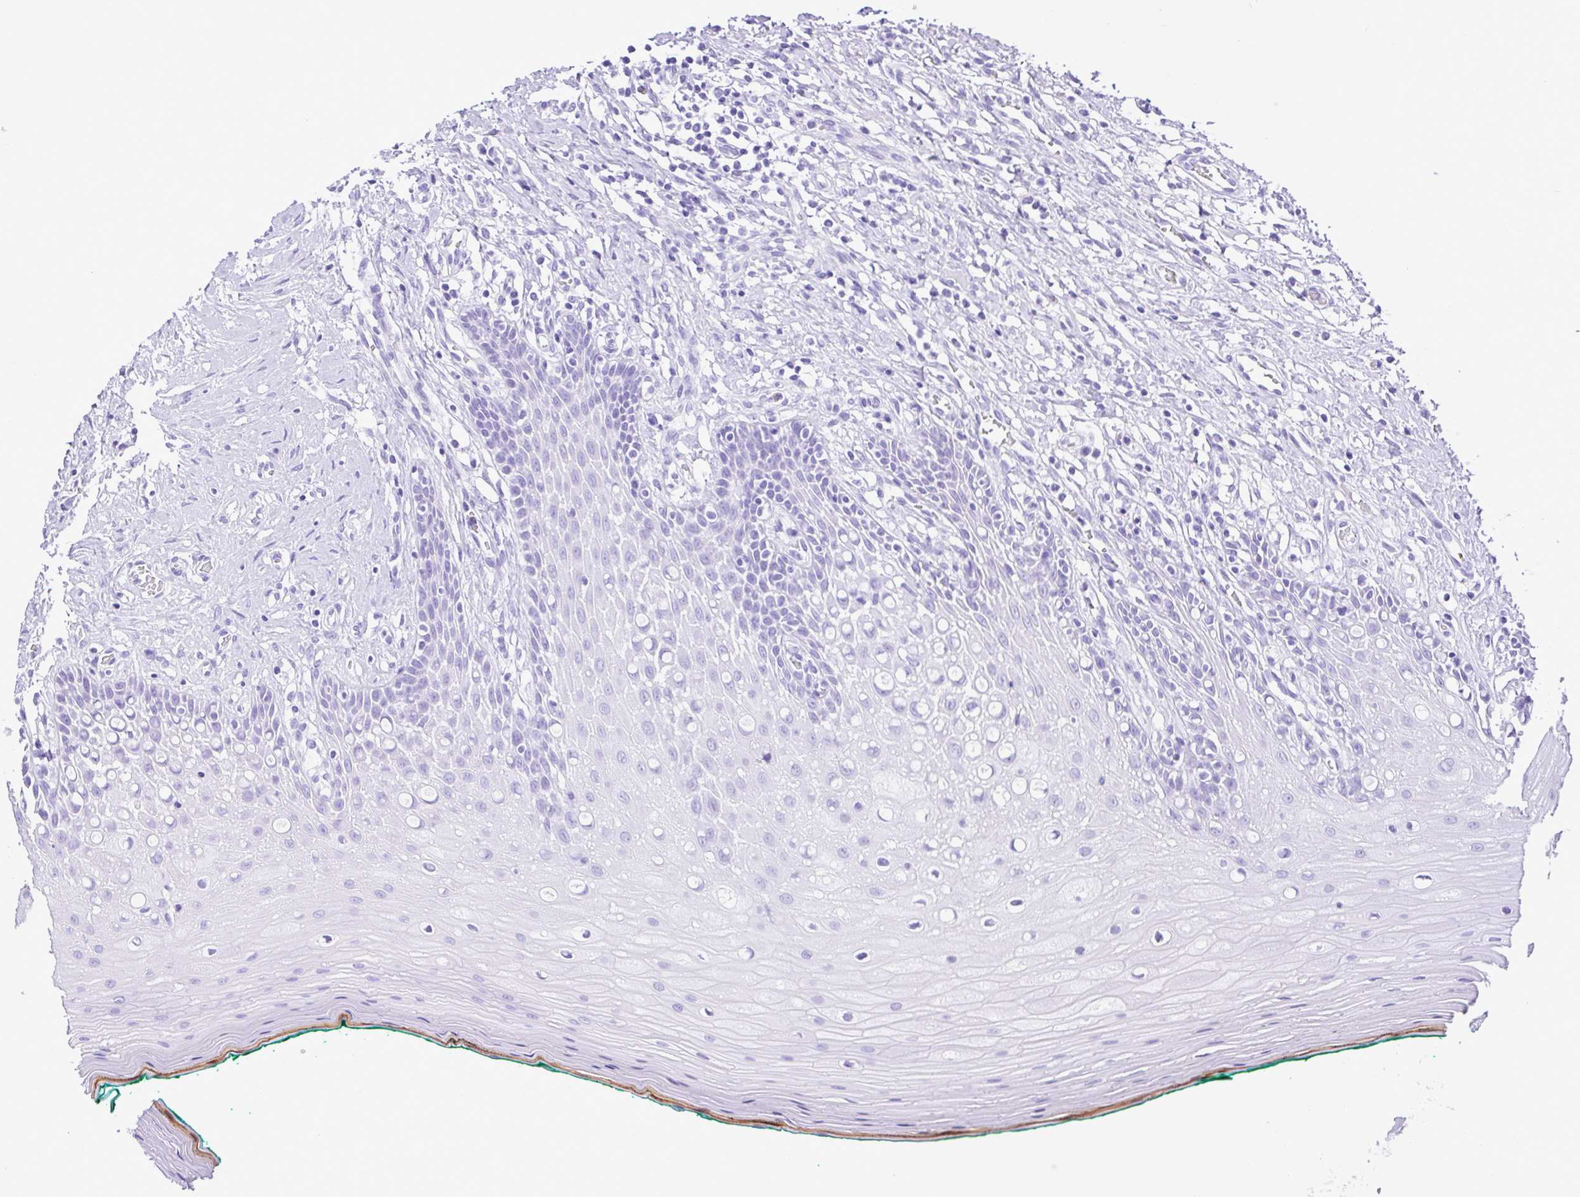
{"staining": {"intensity": "negative", "quantity": "none", "location": "none"}, "tissue": "oral mucosa", "cell_type": "Squamous epithelial cells", "image_type": "normal", "snomed": [{"axis": "morphology", "description": "Normal tissue, NOS"}, {"axis": "topography", "description": "Oral tissue"}], "caption": "Immunohistochemistry histopathology image of benign oral mucosa: human oral mucosa stained with DAB (3,3'-diaminobenzidine) exhibits no significant protein staining in squamous epithelial cells.", "gene": "SYT1", "patient": {"sex": "female", "age": 83}}